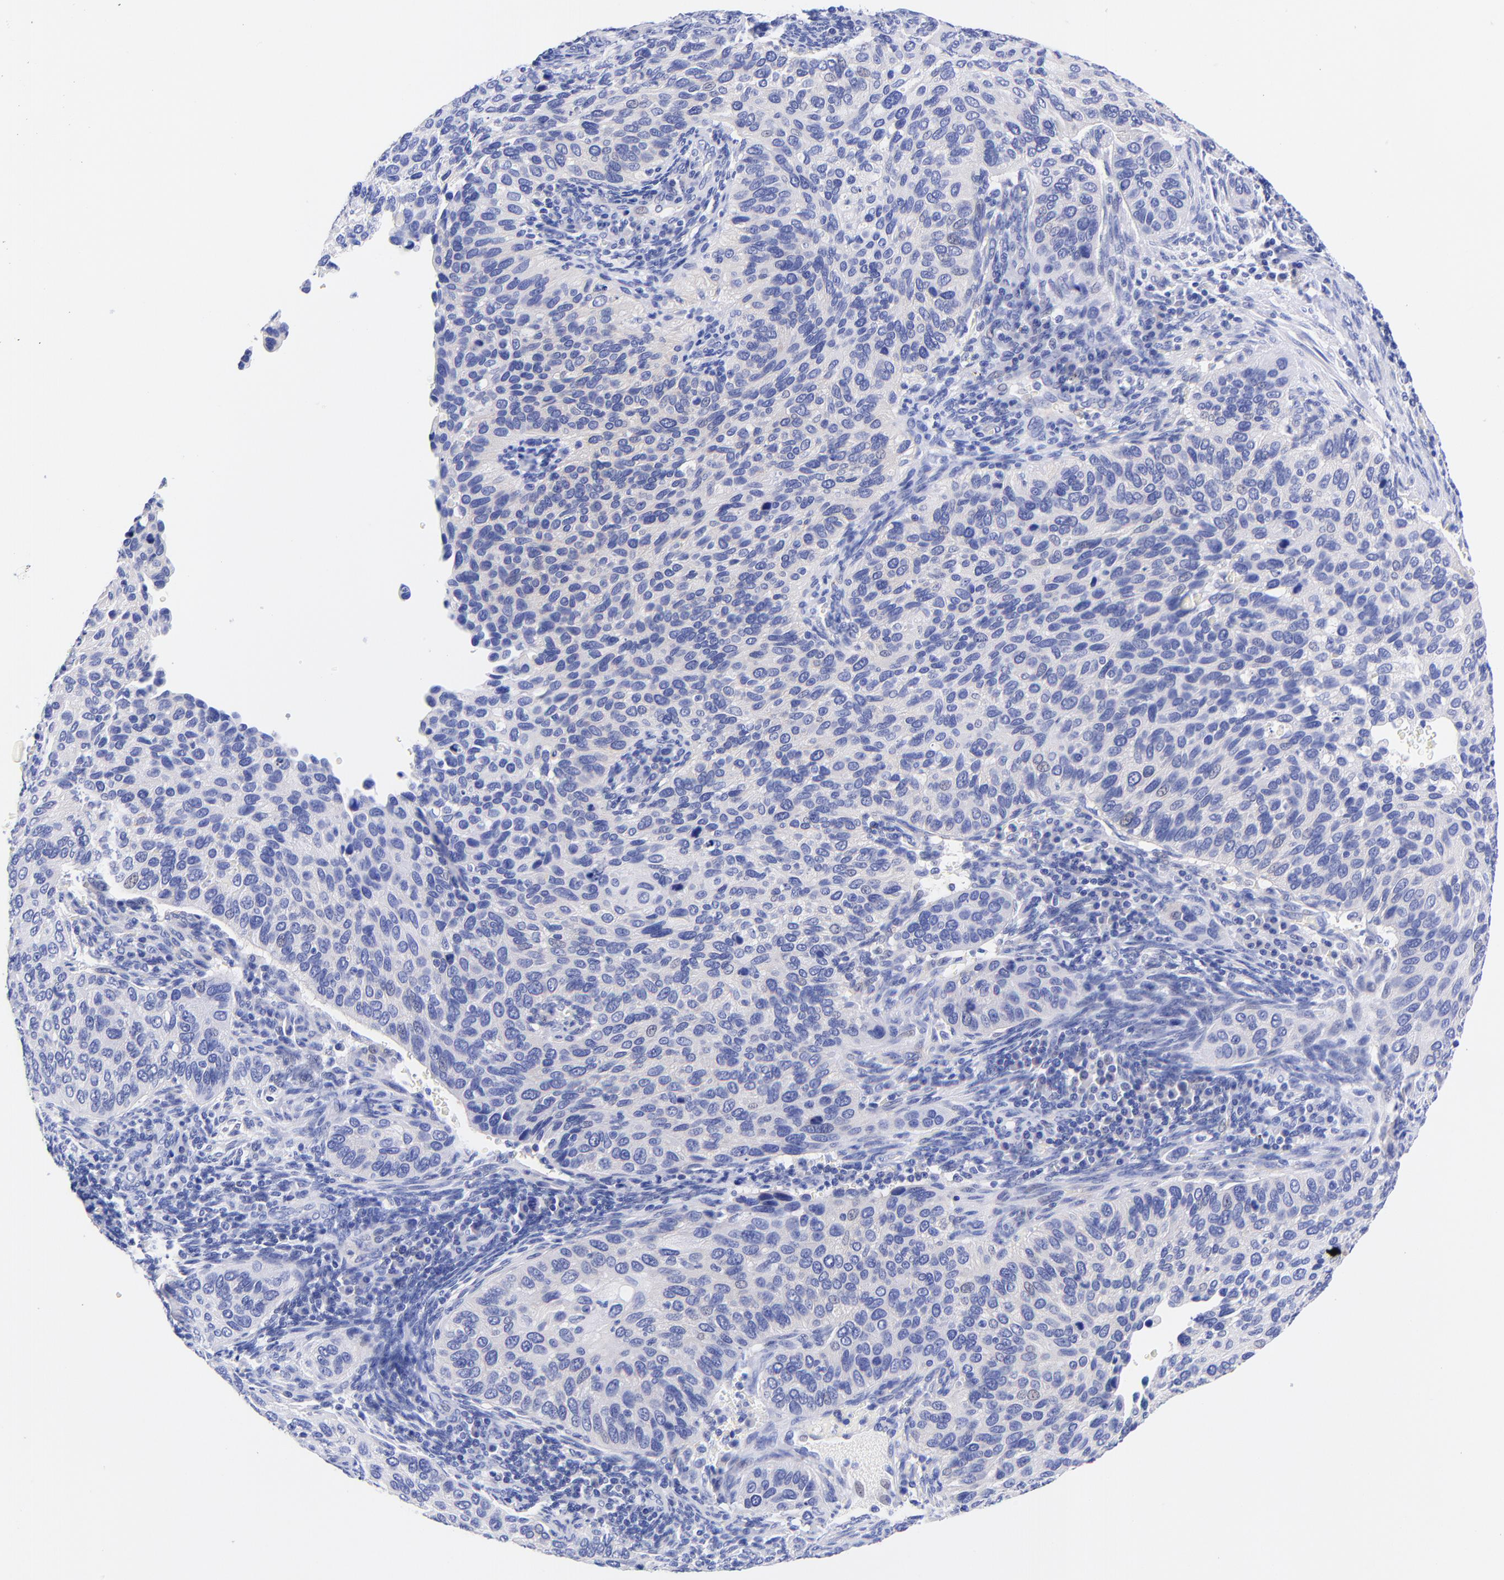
{"staining": {"intensity": "negative", "quantity": "none", "location": "none"}, "tissue": "cervical cancer", "cell_type": "Tumor cells", "image_type": "cancer", "snomed": [{"axis": "morphology", "description": "Adenocarcinoma, NOS"}, {"axis": "topography", "description": "Cervix"}], "caption": "An immunohistochemistry histopathology image of adenocarcinoma (cervical) is shown. There is no staining in tumor cells of adenocarcinoma (cervical). (Immunohistochemistry (ihc), brightfield microscopy, high magnification).", "gene": "GPHN", "patient": {"sex": "female", "age": 29}}